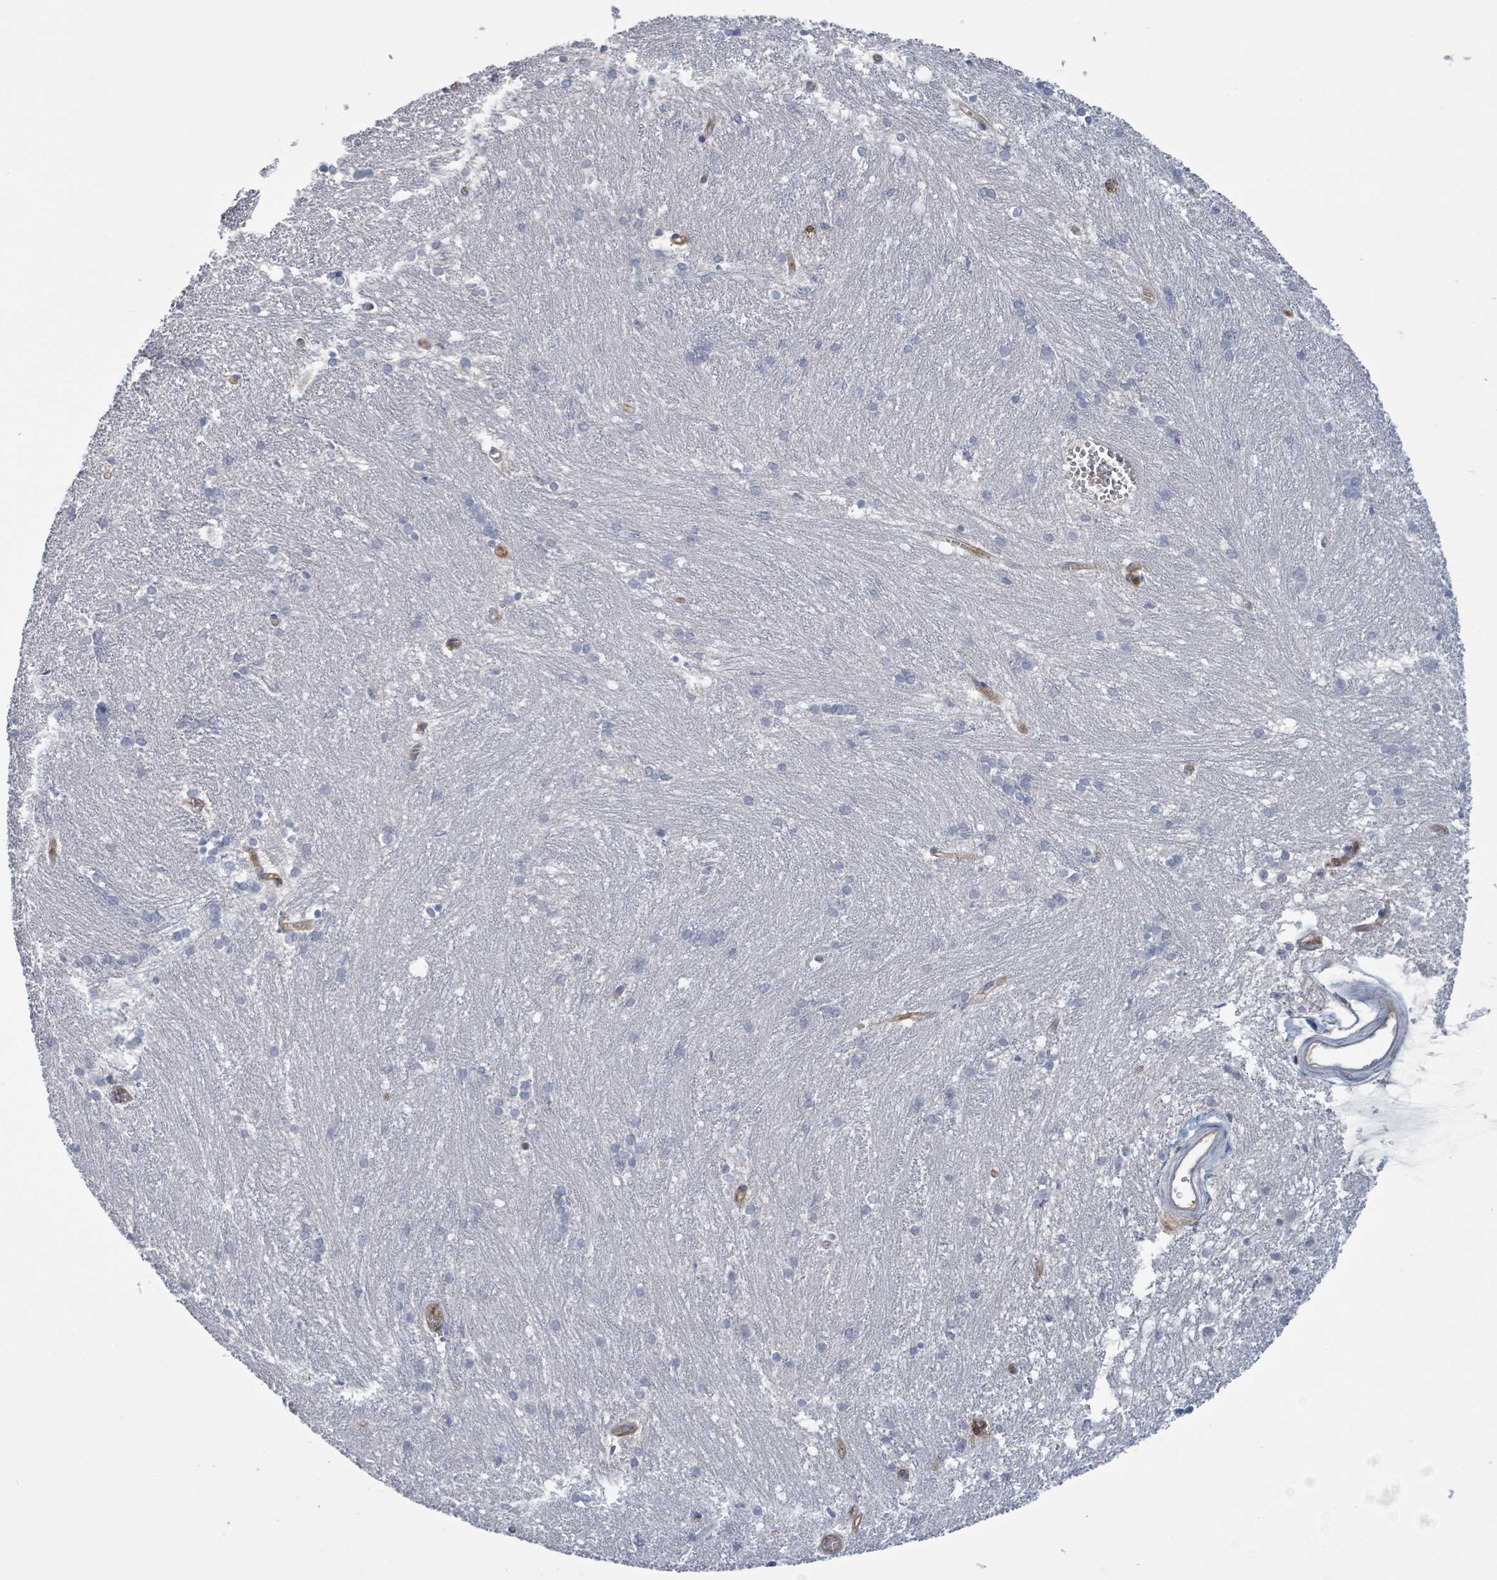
{"staining": {"intensity": "negative", "quantity": "none", "location": "none"}, "tissue": "caudate", "cell_type": "Glial cells", "image_type": "normal", "snomed": [{"axis": "morphology", "description": "Normal tissue, NOS"}, {"axis": "topography", "description": "Lateral ventricle wall"}], "caption": "High power microscopy photomicrograph of an immunohistochemistry micrograph of unremarkable caudate, revealing no significant staining in glial cells.", "gene": "TNFRSF14", "patient": {"sex": "male", "age": 37}}